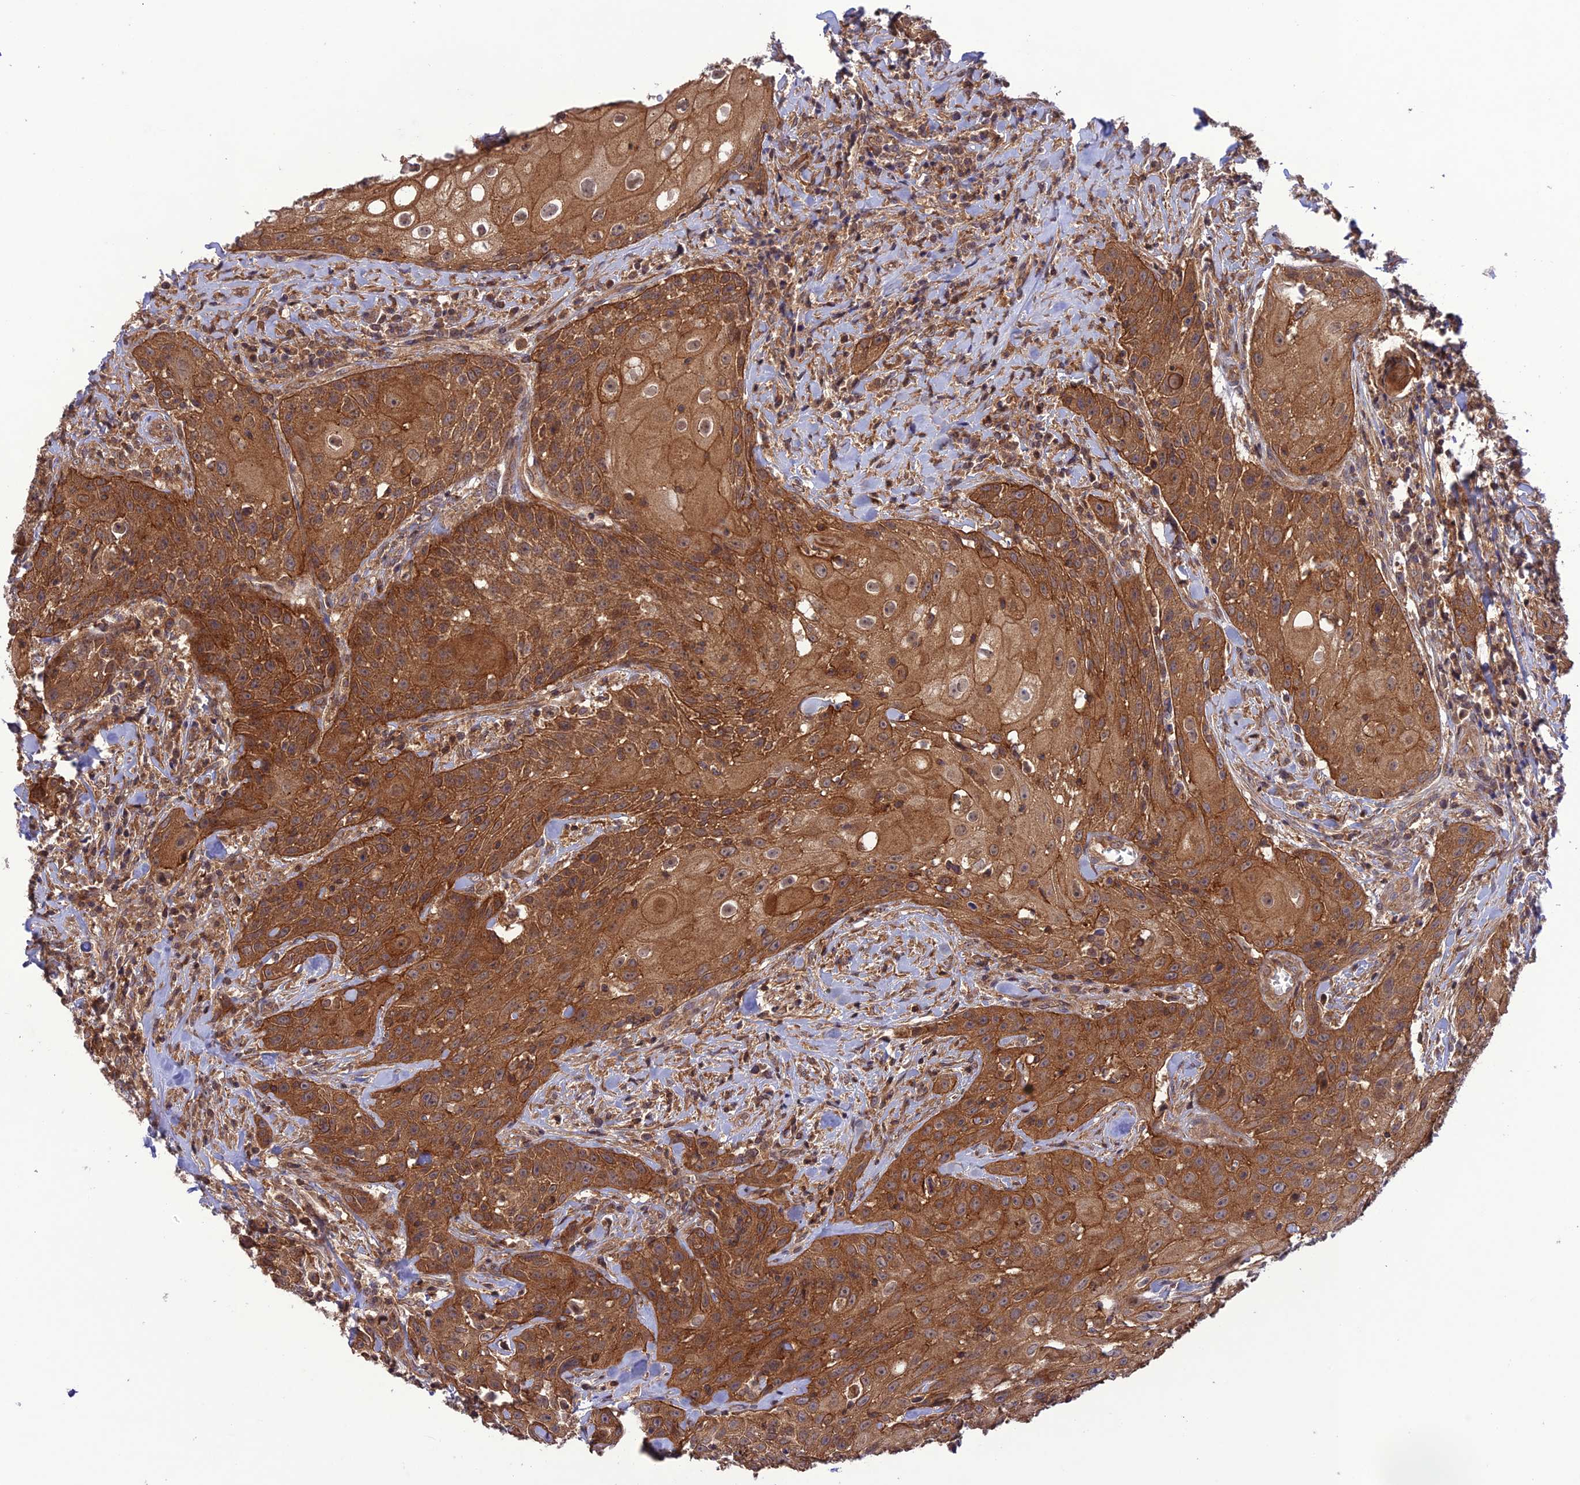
{"staining": {"intensity": "moderate", "quantity": ">75%", "location": "cytoplasmic/membranous"}, "tissue": "head and neck cancer", "cell_type": "Tumor cells", "image_type": "cancer", "snomed": [{"axis": "morphology", "description": "Squamous cell carcinoma, NOS"}, {"axis": "topography", "description": "Oral tissue"}, {"axis": "topography", "description": "Head-Neck"}], "caption": "The histopathology image demonstrates immunohistochemical staining of squamous cell carcinoma (head and neck). There is moderate cytoplasmic/membranous staining is appreciated in approximately >75% of tumor cells.", "gene": "FCHSD1", "patient": {"sex": "female", "age": 82}}